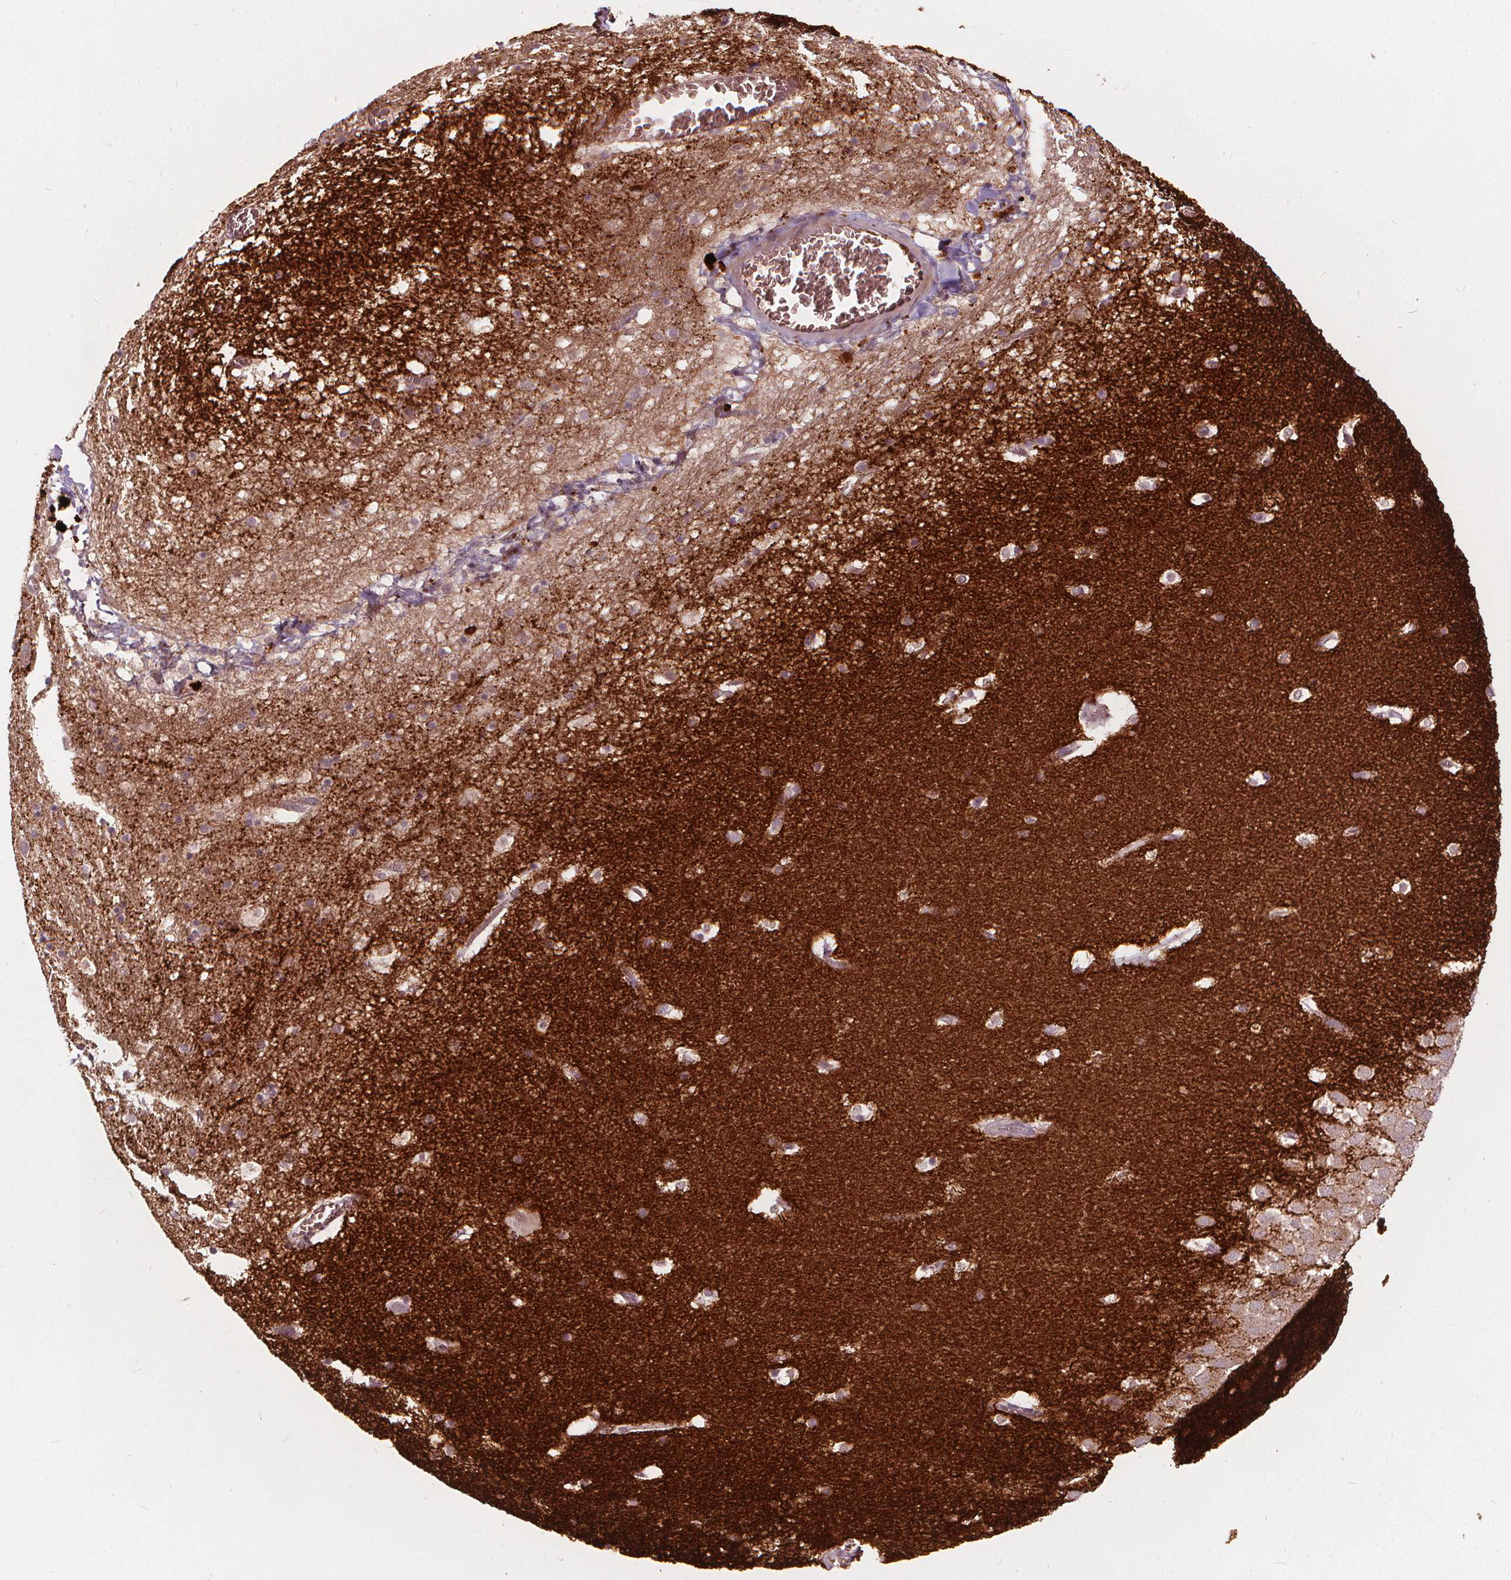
{"staining": {"intensity": "negative", "quantity": "none", "location": "none"}, "tissue": "hippocampus", "cell_type": "Glial cells", "image_type": "normal", "snomed": [{"axis": "morphology", "description": "Normal tissue, NOS"}, {"axis": "topography", "description": "Hippocampus"}], "caption": "Glial cells show no significant staining in normal hippocampus. The staining is performed using DAB (3,3'-diaminobenzidine) brown chromogen with nuclei counter-stained in using hematoxylin.", "gene": "IPO13", "patient": {"sex": "male", "age": 45}}